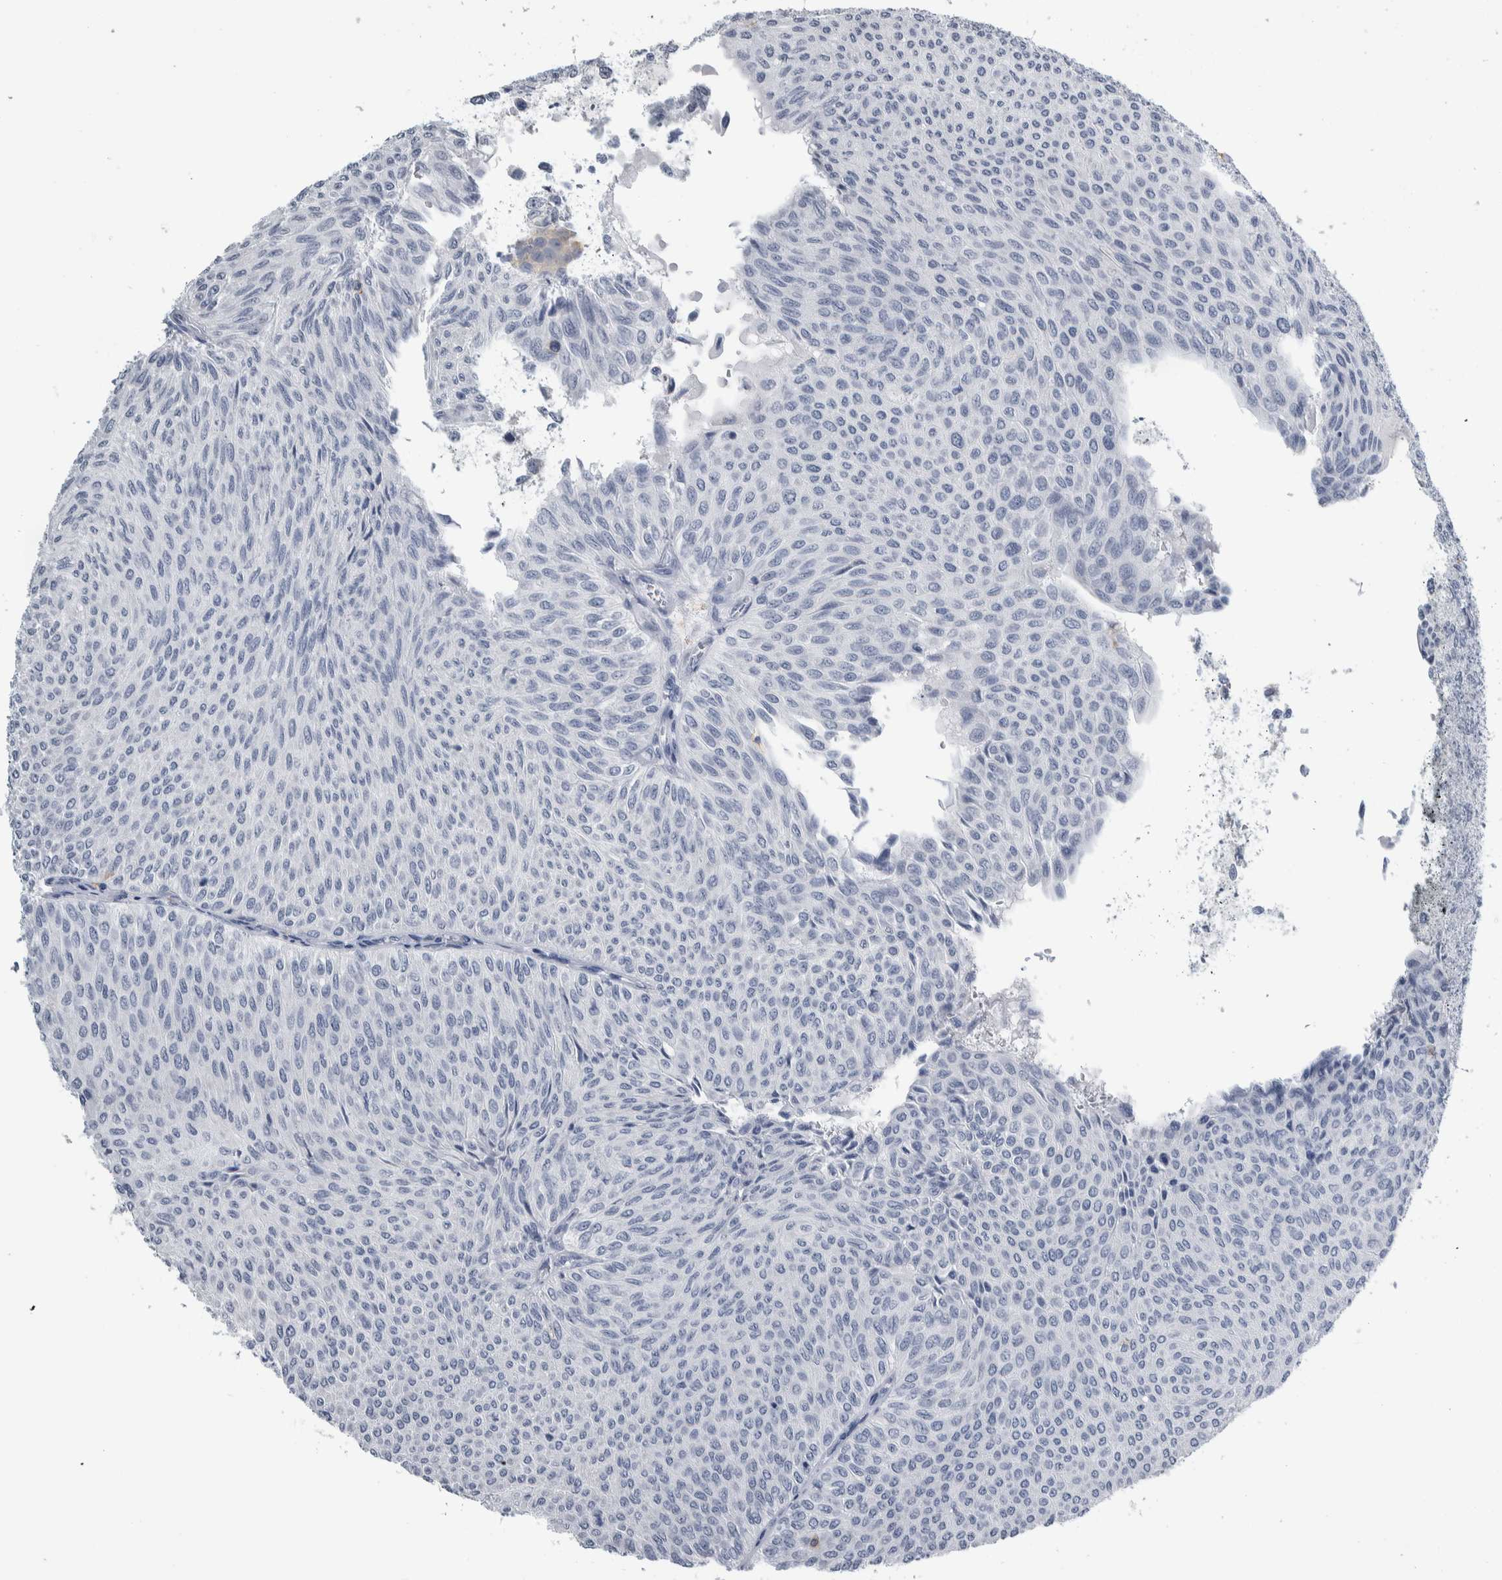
{"staining": {"intensity": "negative", "quantity": "none", "location": "none"}, "tissue": "urothelial cancer", "cell_type": "Tumor cells", "image_type": "cancer", "snomed": [{"axis": "morphology", "description": "Urothelial carcinoma, Low grade"}, {"axis": "topography", "description": "Urinary bladder"}], "caption": "Tumor cells show no significant protein positivity in urothelial cancer.", "gene": "CDH17", "patient": {"sex": "male", "age": 78}}